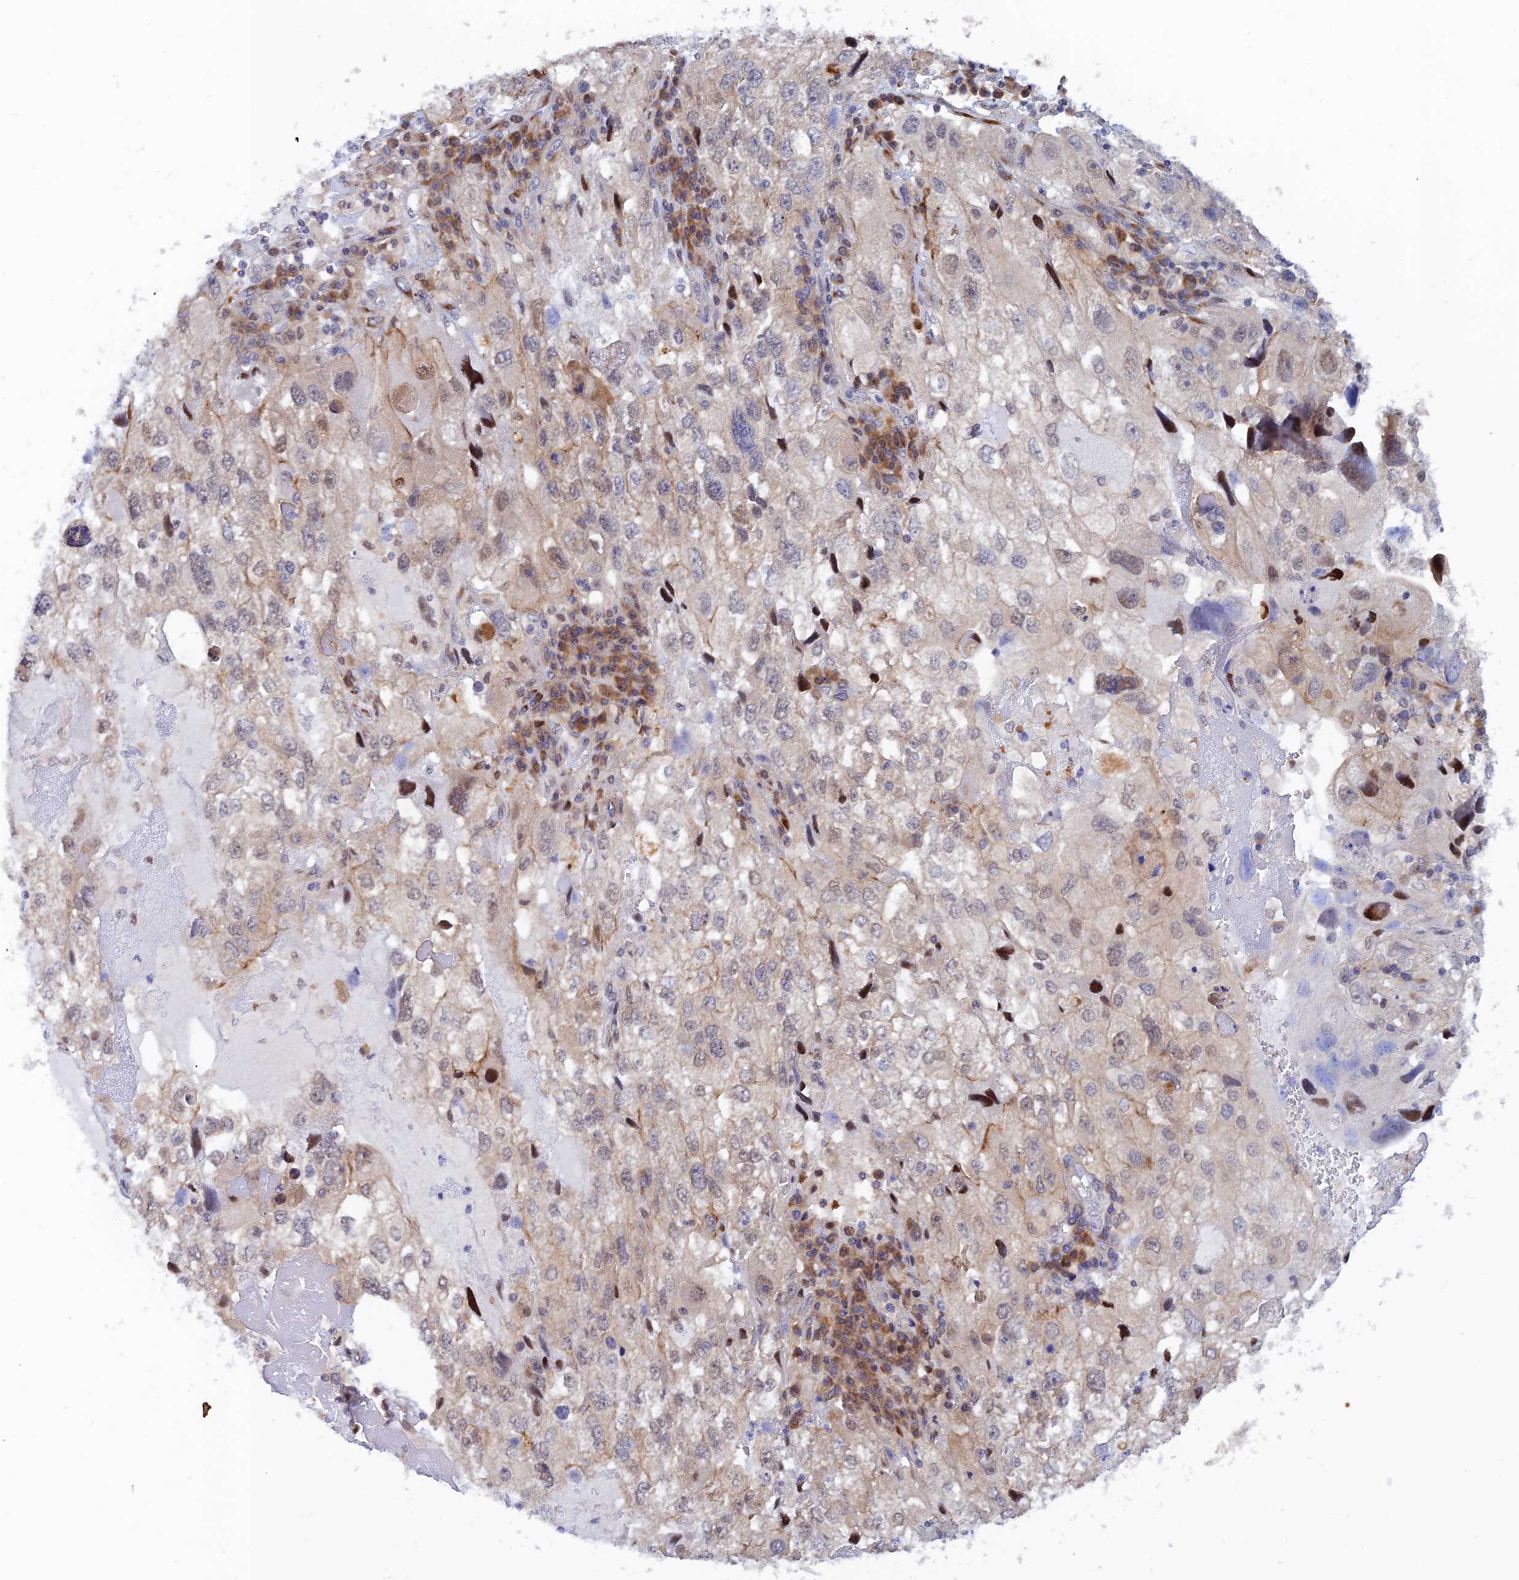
{"staining": {"intensity": "moderate", "quantity": "<25%", "location": "nuclear"}, "tissue": "endometrial cancer", "cell_type": "Tumor cells", "image_type": "cancer", "snomed": [{"axis": "morphology", "description": "Adenocarcinoma, NOS"}, {"axis": "topography", "description": "Endometrium"}], "caption": "Adenocarcinoma (endometrial) stained for a protein (brown) exhibits moderate nuclear positive staining in approximately <25% of tumor cells.", "gene": "DNAJC16", "patient": {"sex": "female", "age": 49}}